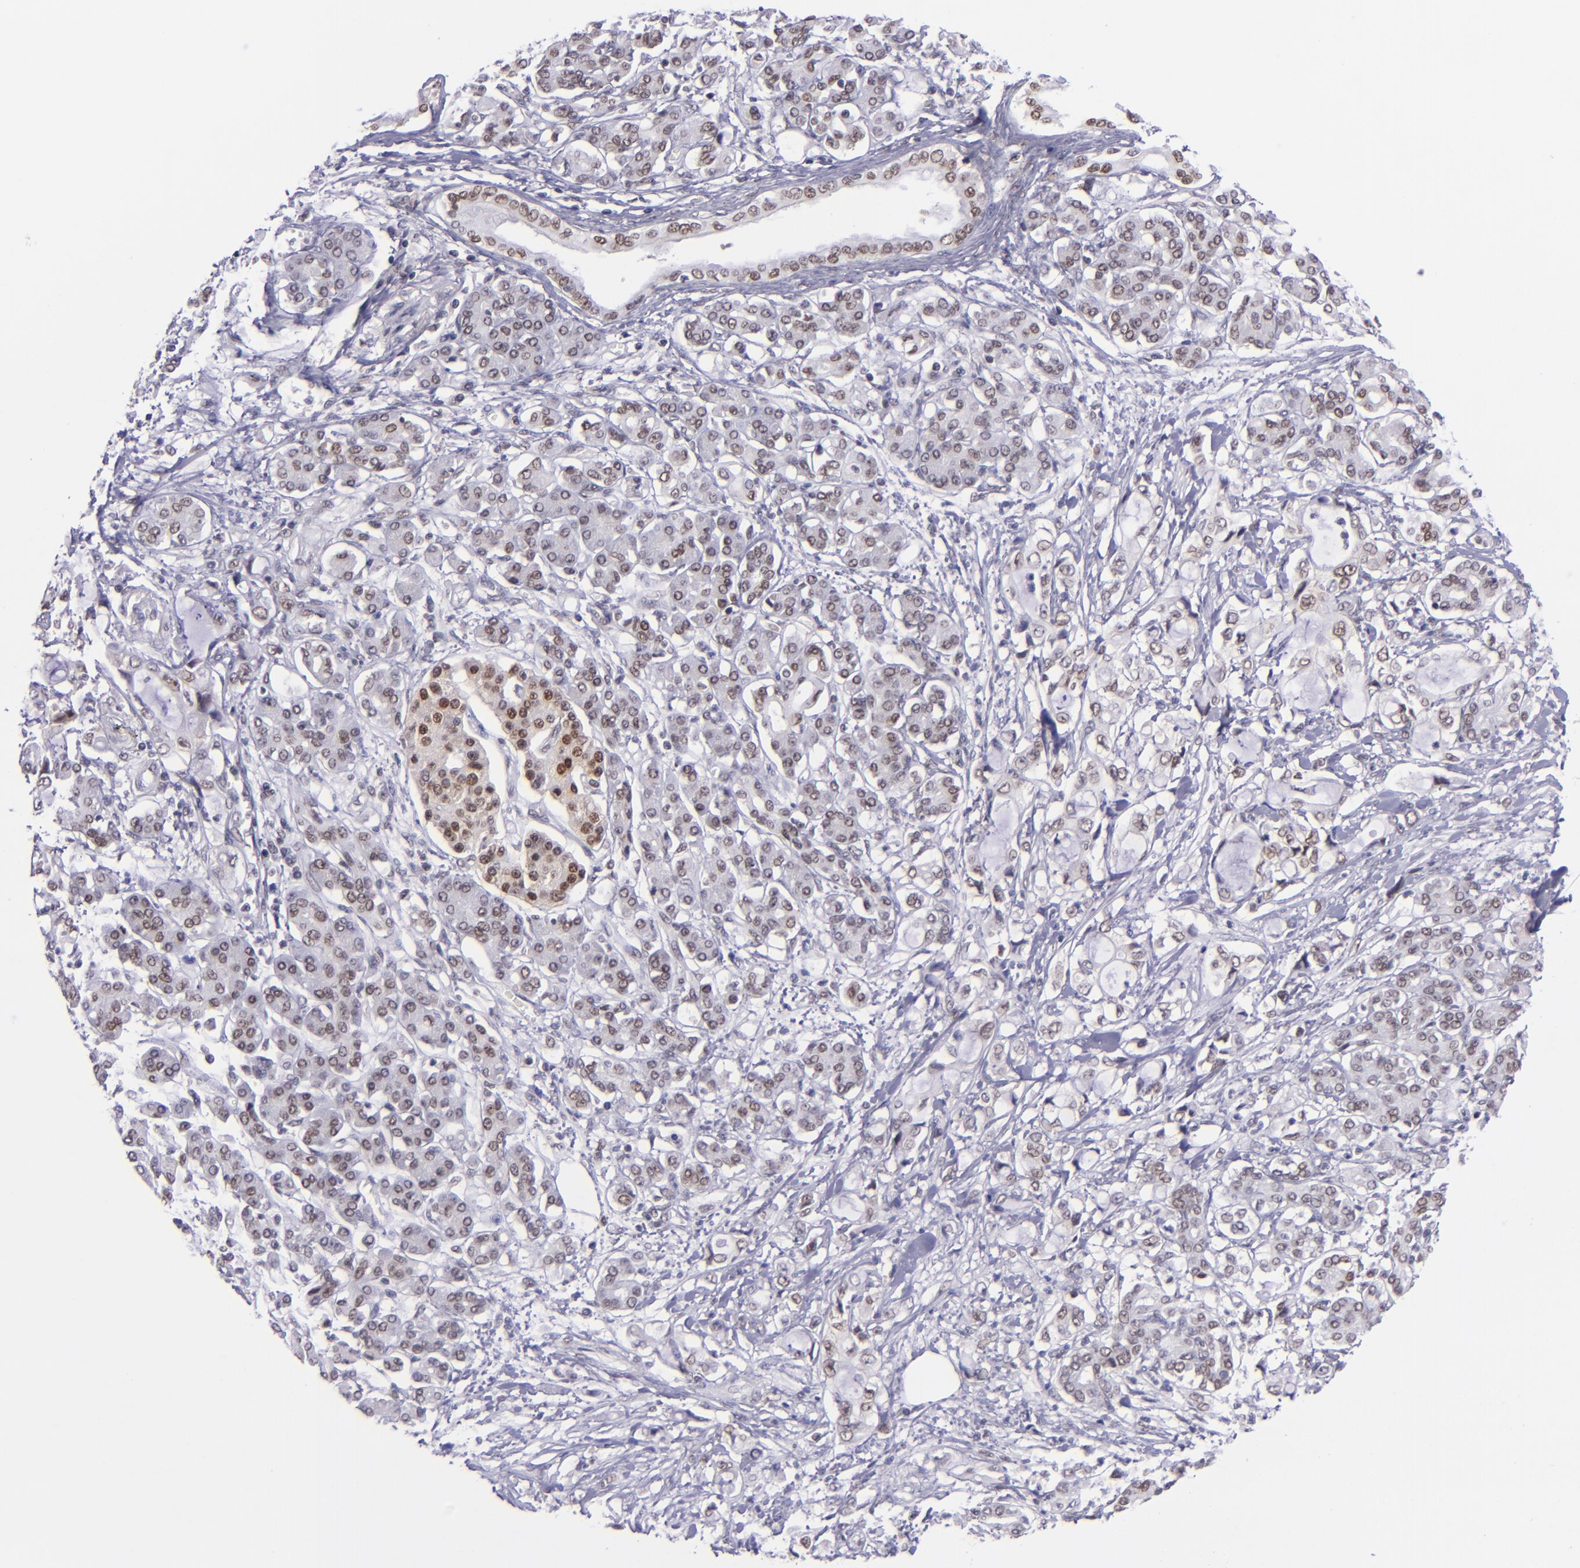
{"staining": {"intensity": "weak", "quantity": "25%-75%", "location": "nuclear"}, "tissue": "pancreatic cancer", "cell_type": "Tumor cells", "image_type": "cancer", "snomed": [{"axis": "morphology", "description": "Adenocarcinoma, NOS"}, {"axis": "topography", "description": "Pancreas"}], "caption": "Weak nuclear protein positivity is present in approximately 25%-75% of tumor cells in pancreatic cancer (adenocarcinoma). Immunohistochemistry stains the protein of interest in brown and the nuclei are stained blue.", "gene": "BAG1", "patient": {"sex": "female", "age": 70}}